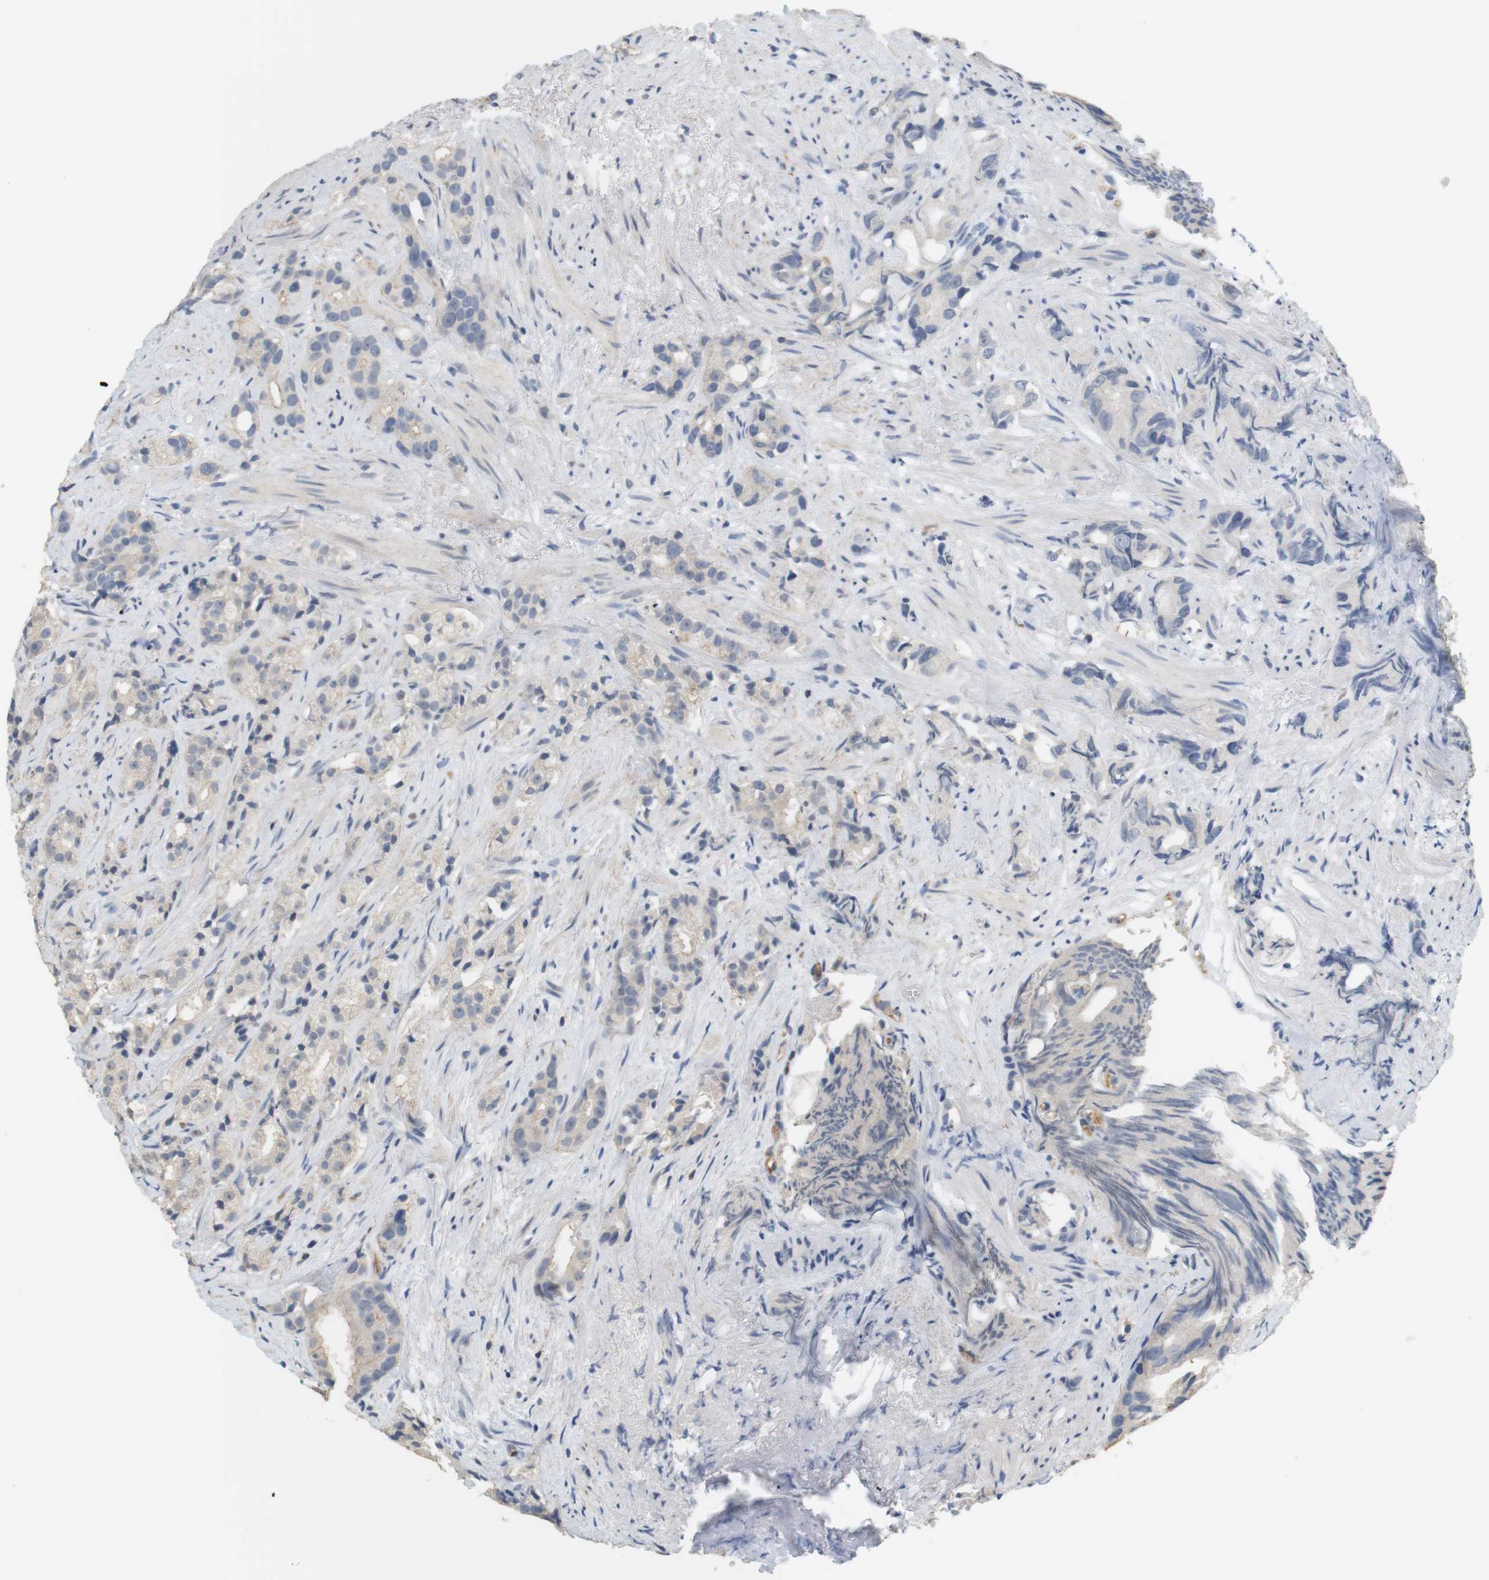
{"staining": {"intensity": "negative", "quantity": "none", "location": "none"}, "tissue": "prostate cancer", "cell_type": "Tumor cells", "image_type": "cancer", "snomed": [{"axis": "morphology", "description": "Adenocarcinoma, Low grade"}, {"axis": "topography", "description": "Prostate"}], "caption": "Tumor cells show no significant protein staining in adenocarcinoma (low-grade) (prostate).", "gene": "OSR1", "patient": {"sex": "male", "age": 89}}